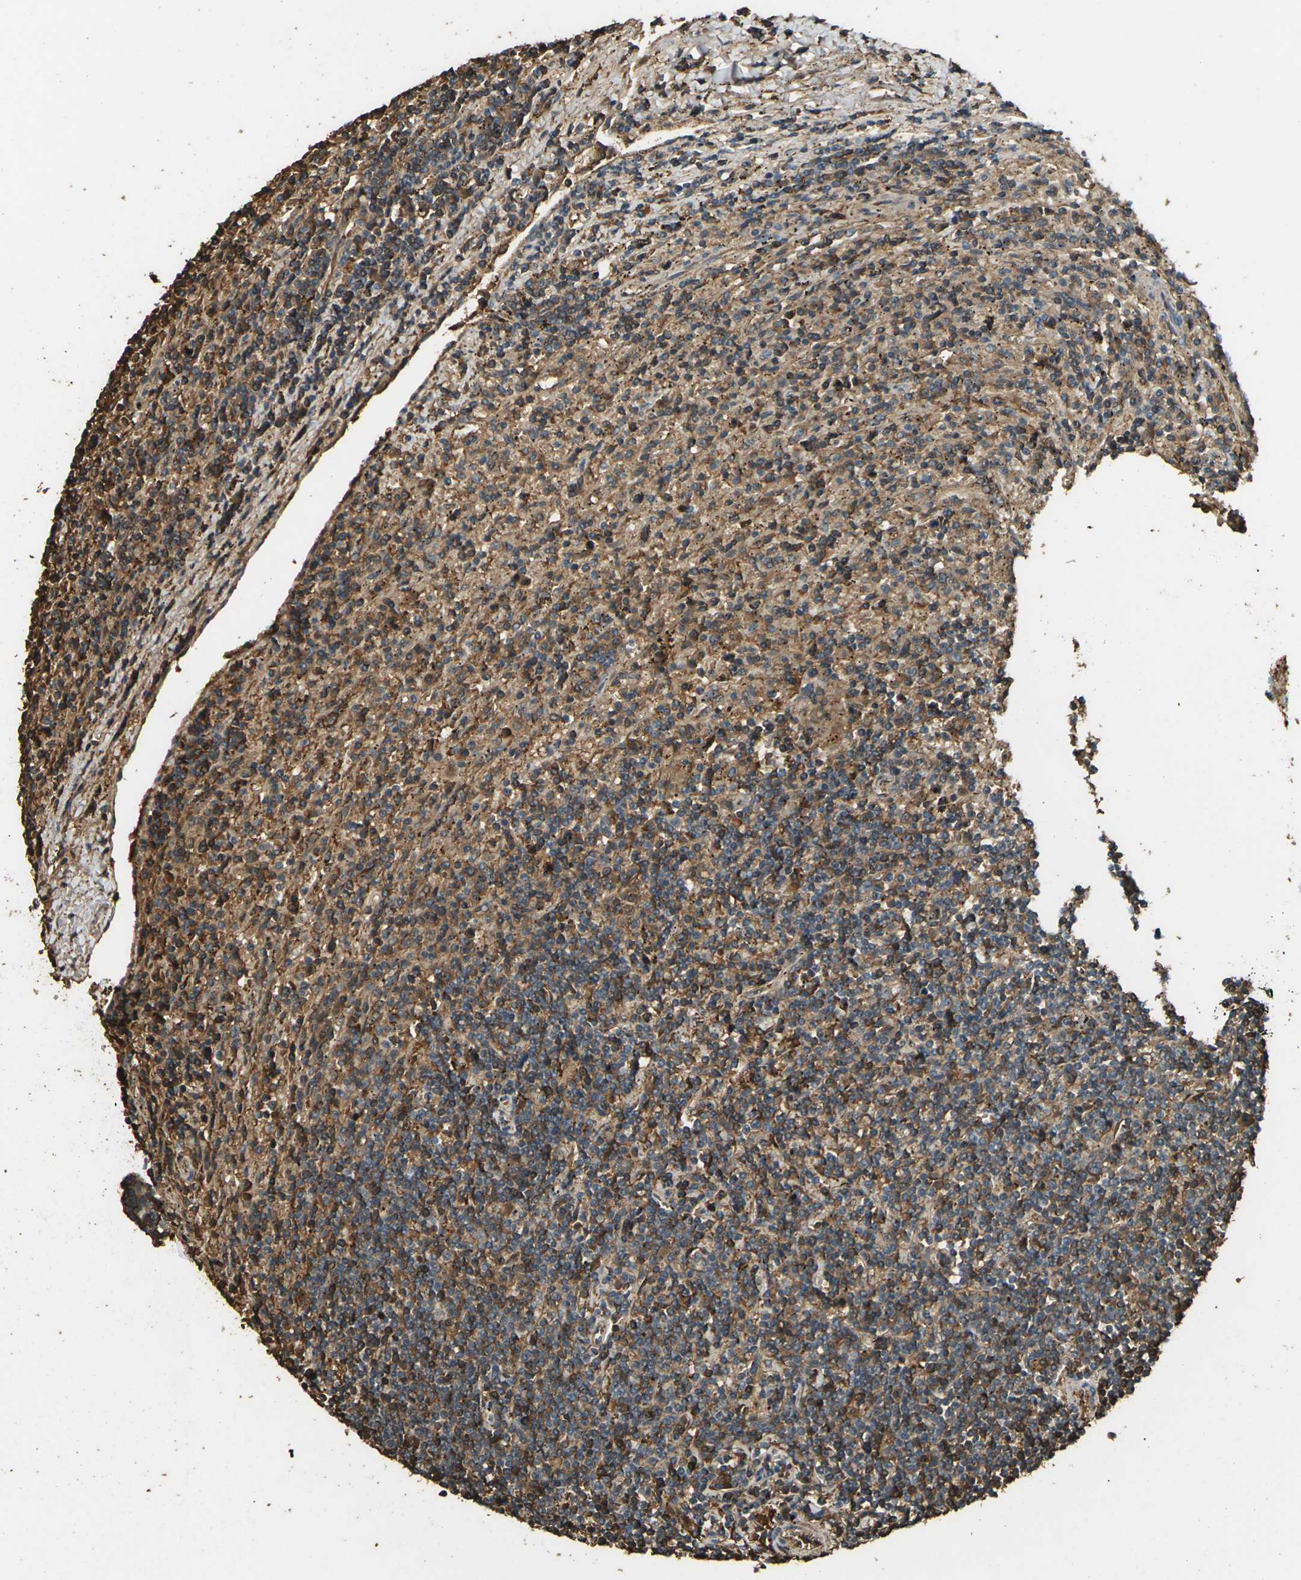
{"staining": {"intensity": "moderate", "quantity": ">75%", "location": "cytoplasmic/membranous"}, "tissue": "lymphoma", "cell_type": "Tumor cells", "image_type": "cancer", "snomed": [{"axis": "morphology", "description": "Malignant lymphoma, non-Hodgkin's type, Low grade"}, {"axis": "topography", "description": "Spleen"}], "caption": "Moderate cytoplasmic/membranous expression is seen in approximately >75% of tumor cells in lymphoma.", "gene": "CYP1B1", "patient": {"sex": "male", "age": 76}}